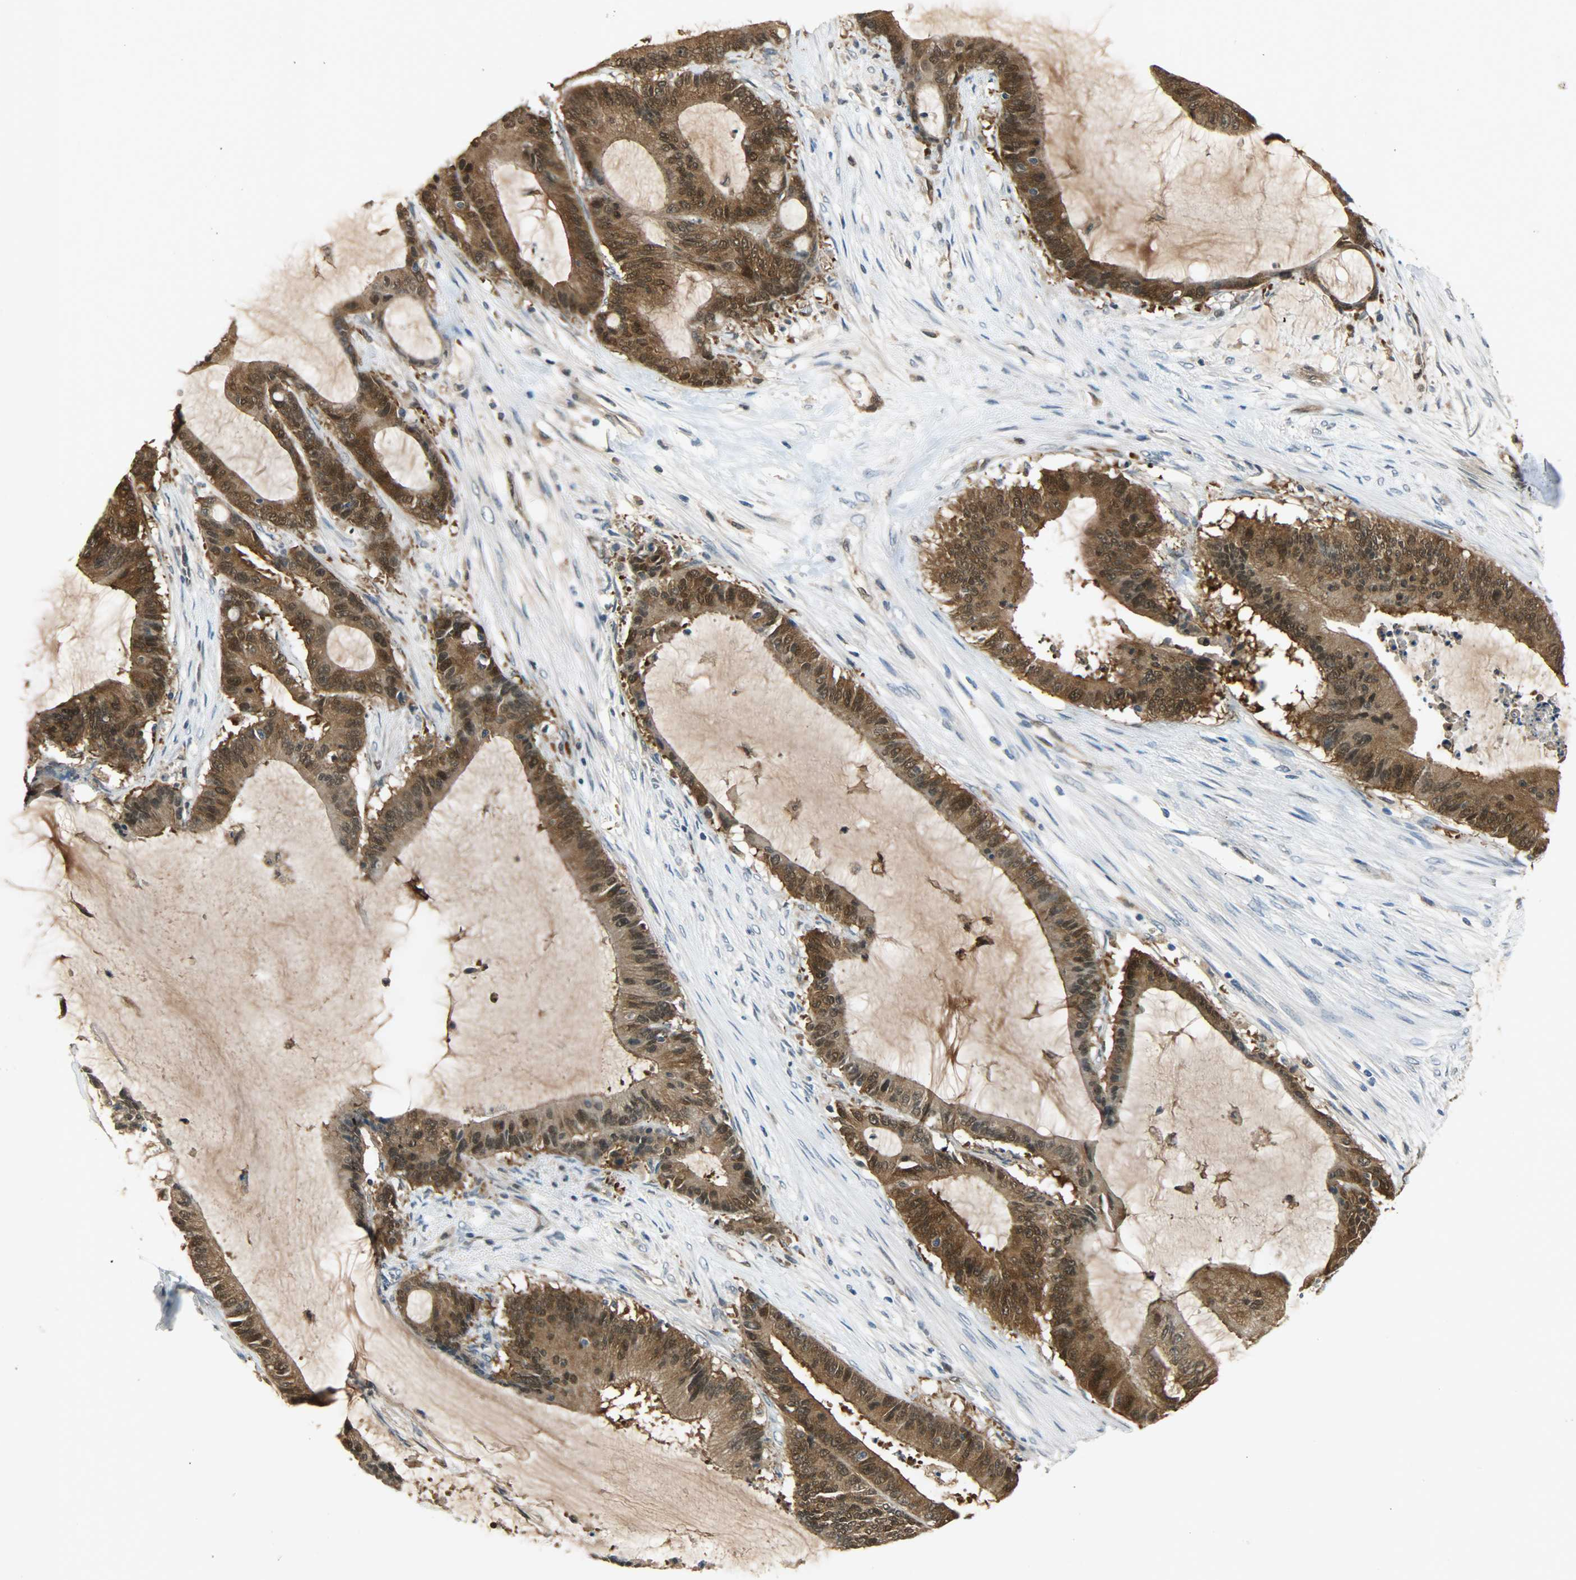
{"staining": {"intensity": "strong", "quantity": ">75%", "location": "cytoplasmic/membranous,nuclear"}, "tissue": "liver cancer", "cell_type": "Tumor cells", "image_type": "cancer", "snomed": [{"axis": "morphology", "description": "Cholangiocarcinoma"}, {"axis": "topography", "description": "Liver"}], "caption": "The immunohistochemical stain shows strong cytoplasmic/membranous and nuclear expression in tumor cells of liver cancer tissue.", "gene": "EIF4EBP1", "patient": {"sex": "female", "age": 73}}